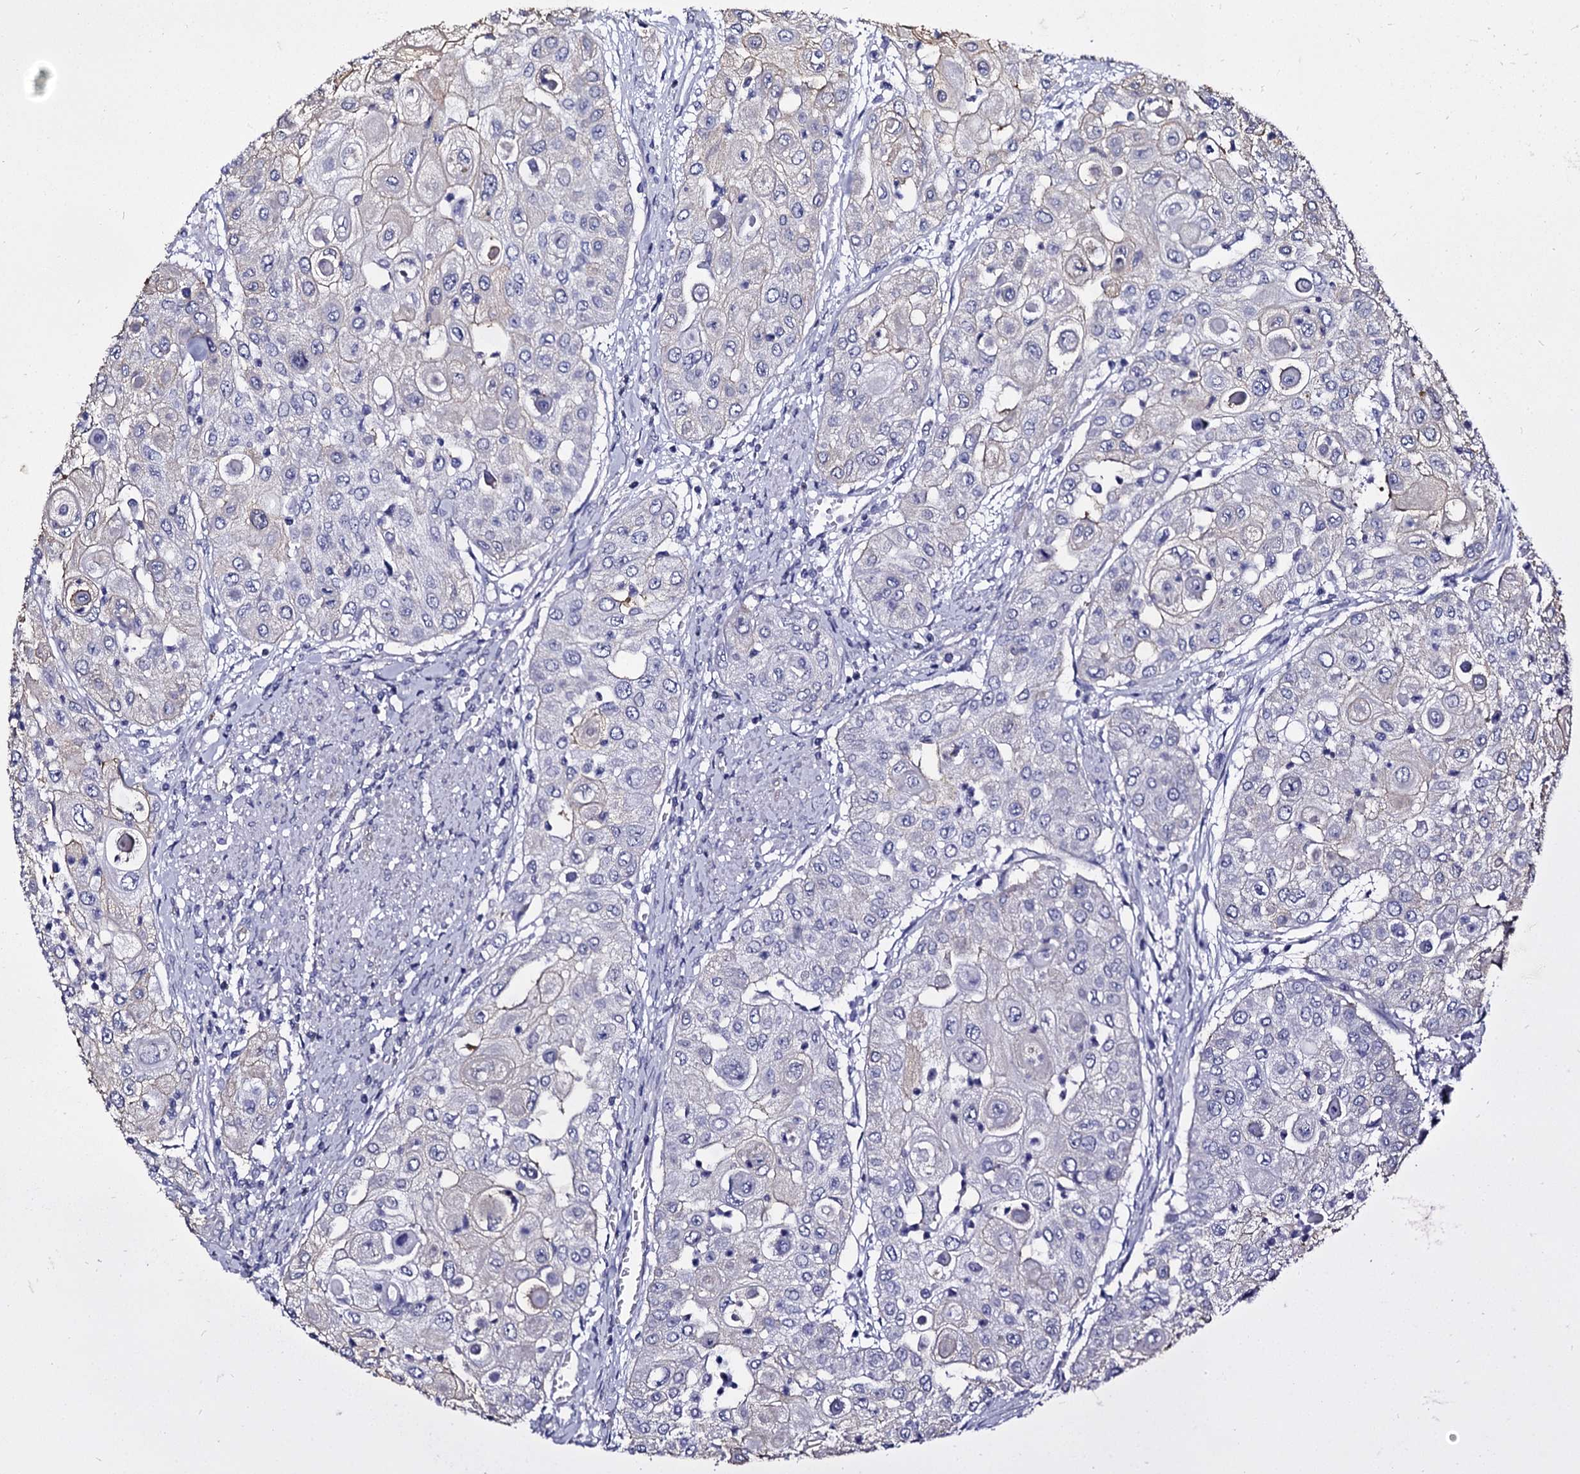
{"staining": {"intensity": "negative", "quantity": "none", "location": "none"}, "tissue": "urothelial cancer", "cell_type": "Tumor cells", "image_type": "cancer", "snomed": [{"axis": "morphology", "description": "Urothelial carcinoma, High grade"}, {"axis": "topography", "description": "Urinary bladder"}], "caption": "DAB immunohistochemical staining of urothelial cancer reveals no significant positivity in tumor cells. (DAB (3,3'-diaminobenzidine) IHC with hematoxylin counter stain).", "gene": "CBFB", "patient": {"sex": "female", "age": 79}}